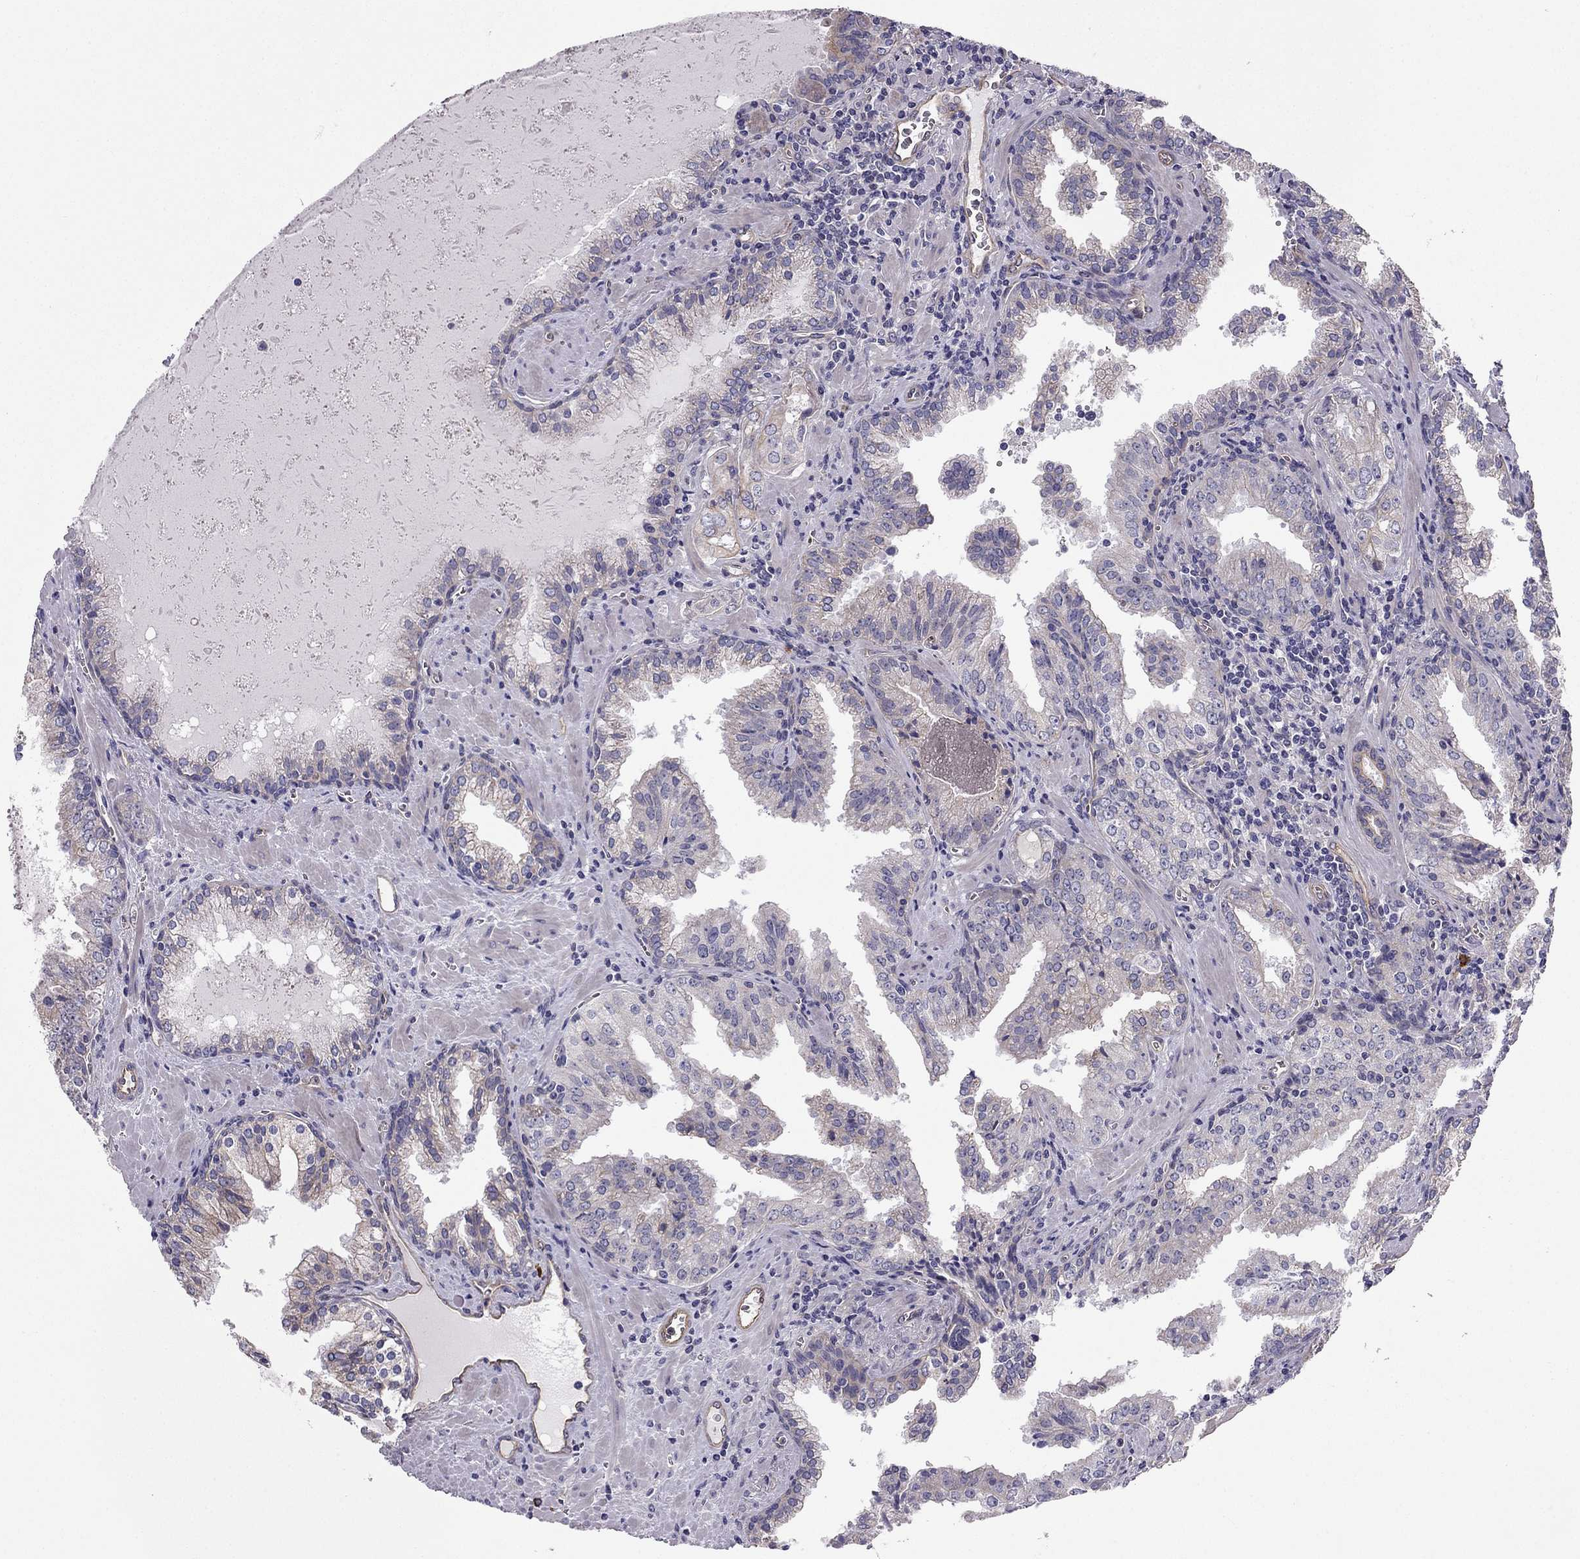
{"staining": {"intensity": "weak", "quantity": "25%-75%", "location": "cytoplasmic/membranous"}, "tissue": "prostate cancer", "cell_type": "Tumor cells", "image_type": "cancer", "snomed": [{"axis": "morphology", "description": "Adenocarcinoma, High grade"}, {"axis": "topography", "description": "Prostate"}], "caption": "Immunohistochemistry of prostate adenocarcinoma (high-grade) displays low levels of weak cytoplasmic/membranous expression in approximately 25%-75% of tumor cells.", "gene": "ENOX1", "patient": {"sex": "male", "age": 68}}